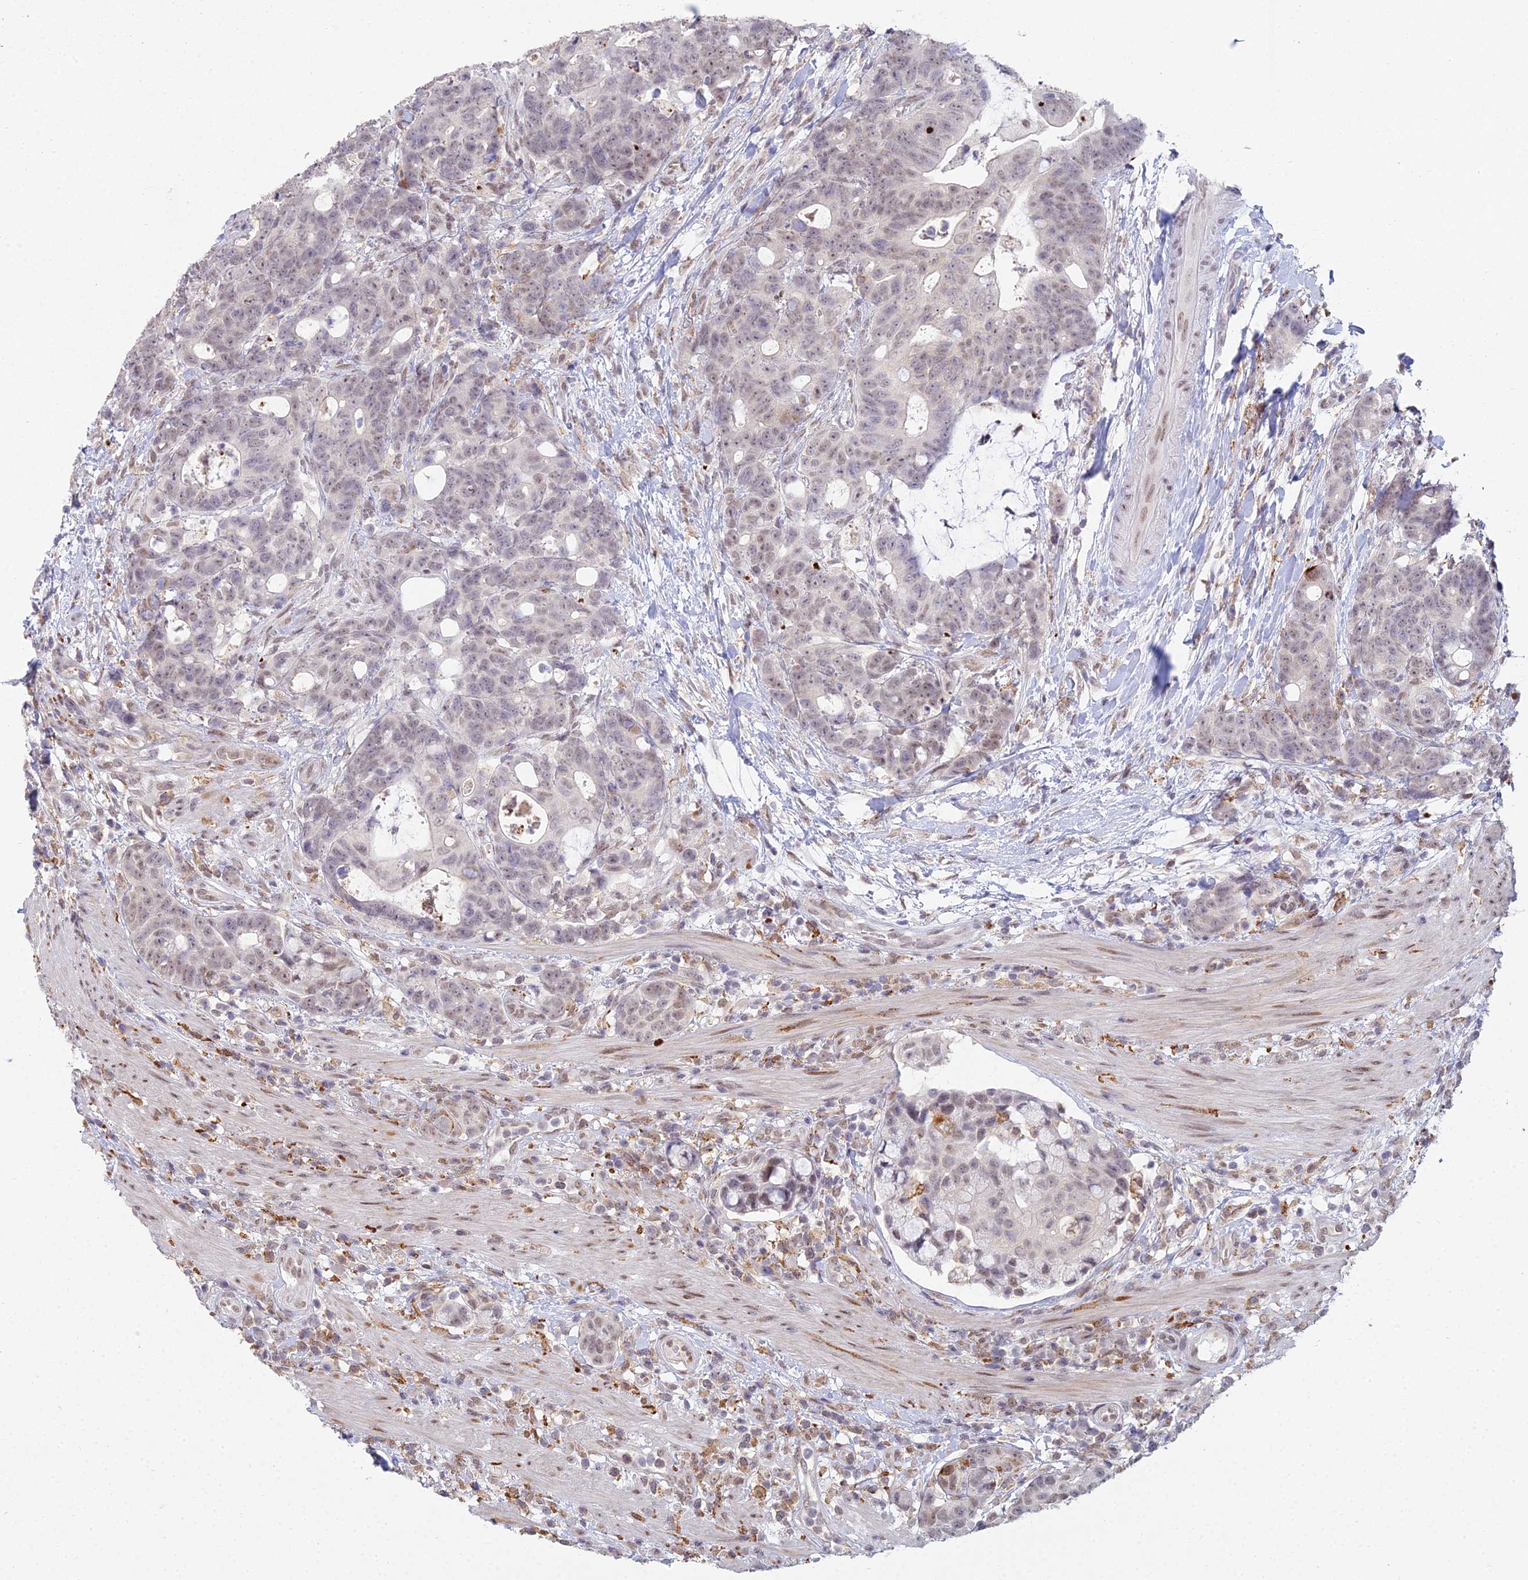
{"staining": {"intensity": "weak", "quantity": "25%-75%", "location": "nuclear"}, "tissue": "colorectal cancer", "cell_type": "Tumor cells", "image_type": "cancer", "snomed": [{"axis": "morphology", "description": "Adenocarcinoma, NOS"}, {"axis": "topography", "description": "Colon"}], "caption": "Human adenocarcinoma (colorectal) stained for a protein (brown) displays weak nuclear positive expression in about 25%-75% of tumor cells.", "gene": "ABHD17A", "patient": {"sex": "female", "age": 82}}